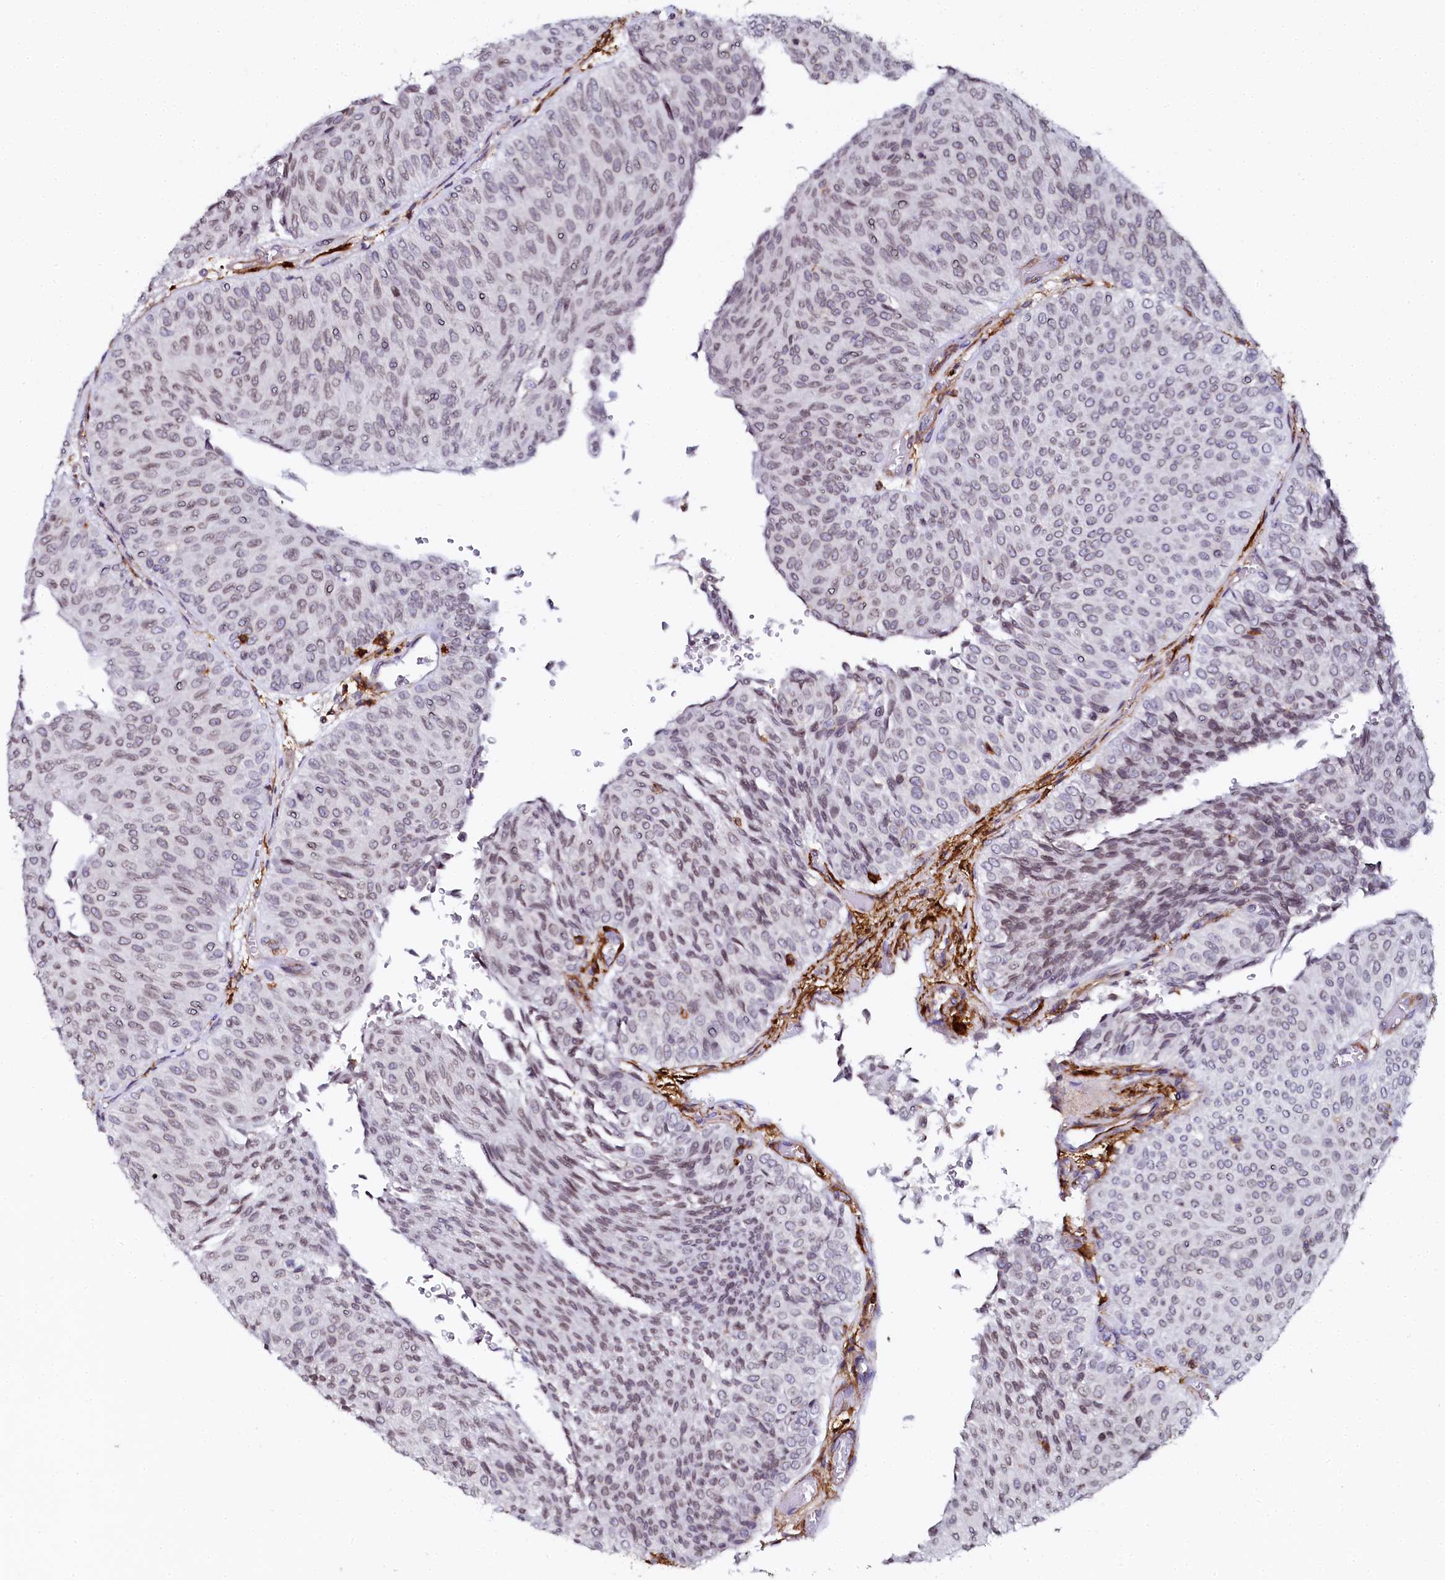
{"staining": {"intensity": "weak", "quantity": "<25%", "location": "nuclear"}, "tissue": "urothelial cancer", "cell_type": "Tumor cells", "image_type": "cancer", "snomed": [{"axis": "morphology", "description": "Urothelial carcinoma, Low grade"}, {"axis": "topography", "description": "Urinary bladder"}], "caption": "Urothelial cancer was stained to show a protein in brown. There is no significant staining in tumor cells. (Stains: DAB immunohistochemistry (IHC) with hematoxylin counter stain, Microscopy: brightfield microscopy at high magnification).", "gene": "AAAS", "patient": {"sex": "male", "age": 78}}